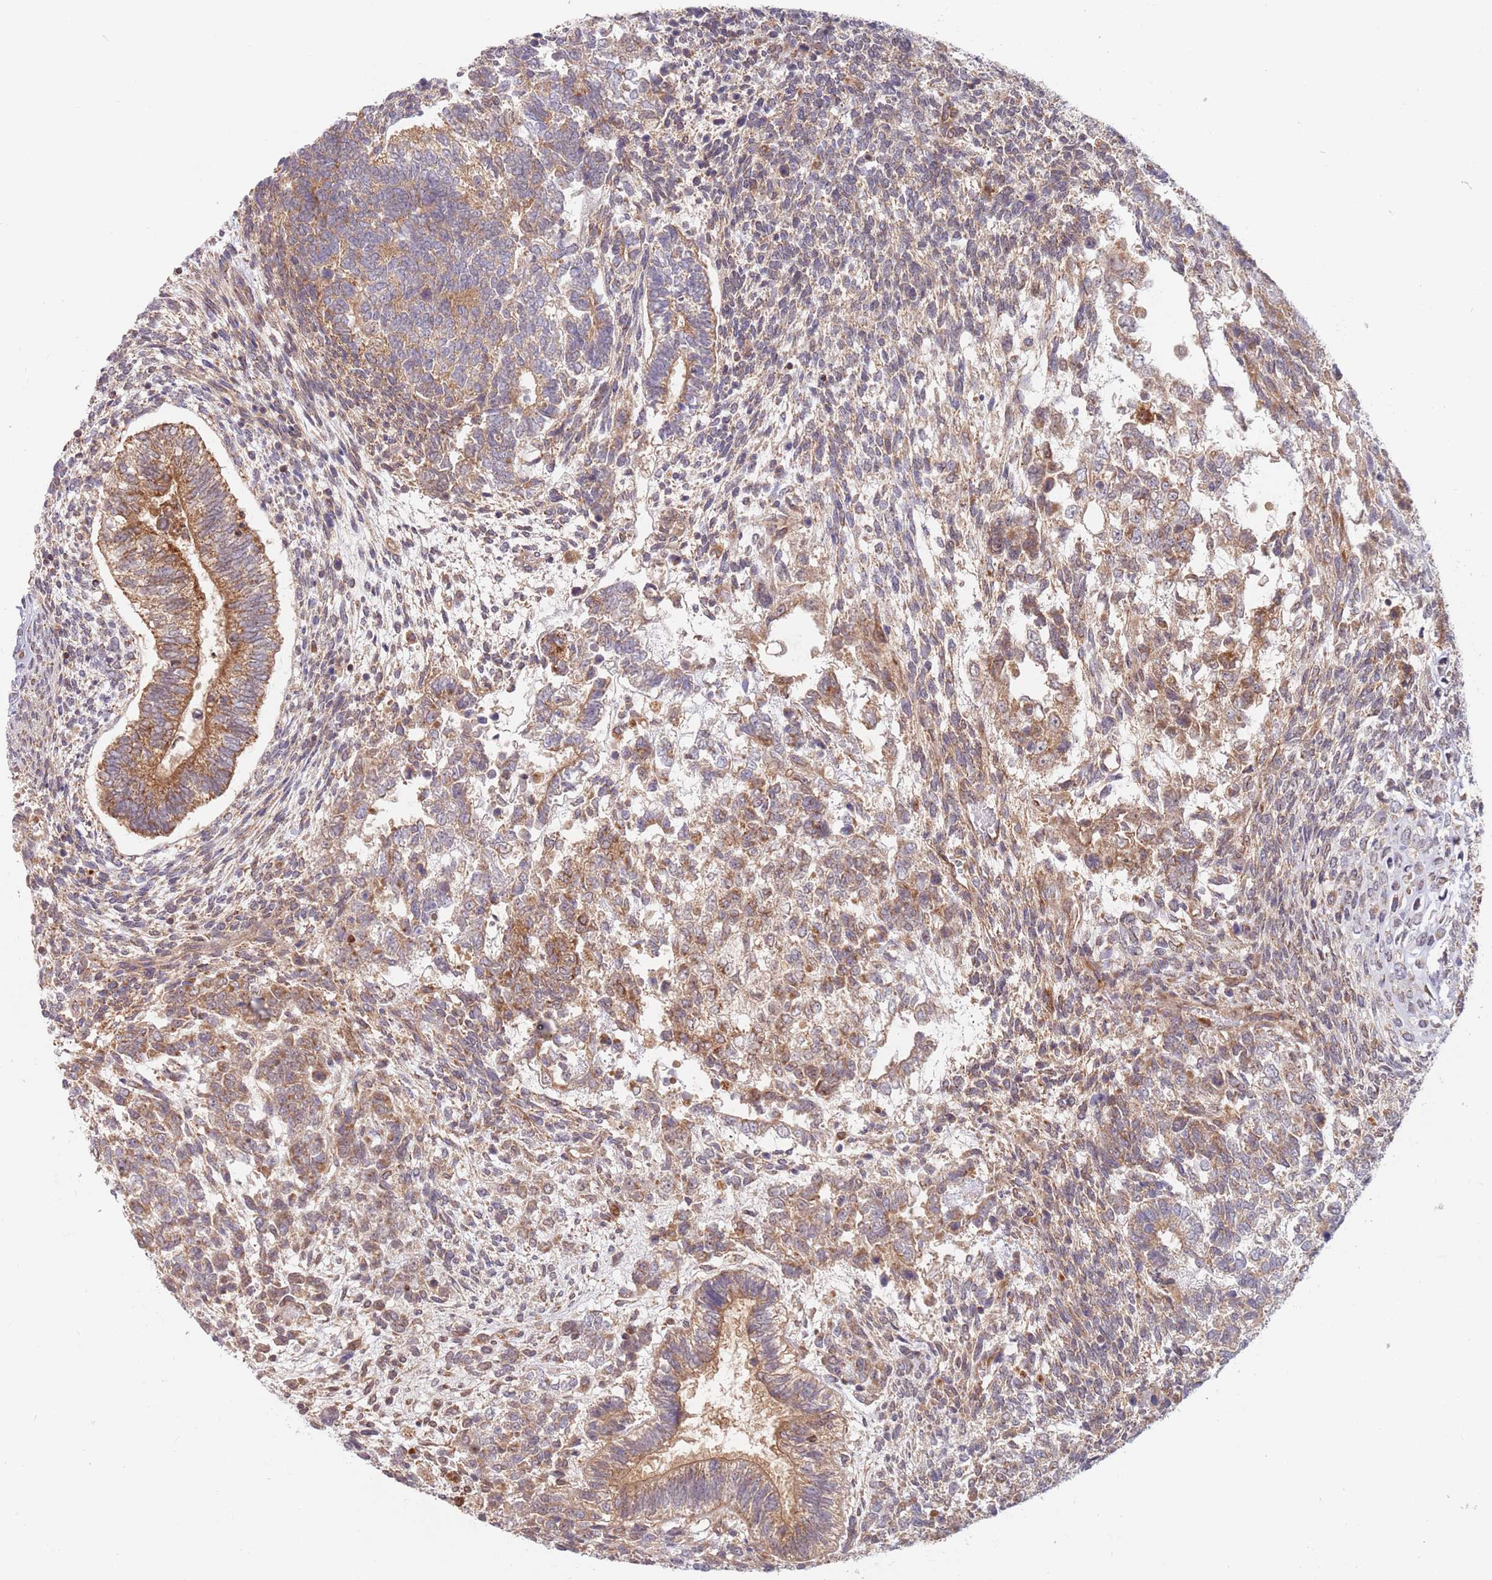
{"staining": {"intensity": "moderate", "quantity": ">75%", "location": "cytoplasmic/membranous"}, "tissue": "testis cancer", "cell_type": "Tumor cells", "image_type": "cancer", "snomed": [{"axis": "morphology", "description": "Carcinoma, Embryonal, NOS"}, {"axis": "topography", "description": "Testis"}], "caption": "There is medium levels of moderate cytoplasmic/membranous expression in tumor cells of testis cancer (embryonal carcinoma), as demonstrated by immunohistochemical staining (brown color).", "gene": "GUK1", "patient": {"sex": "male", "age": 23}}